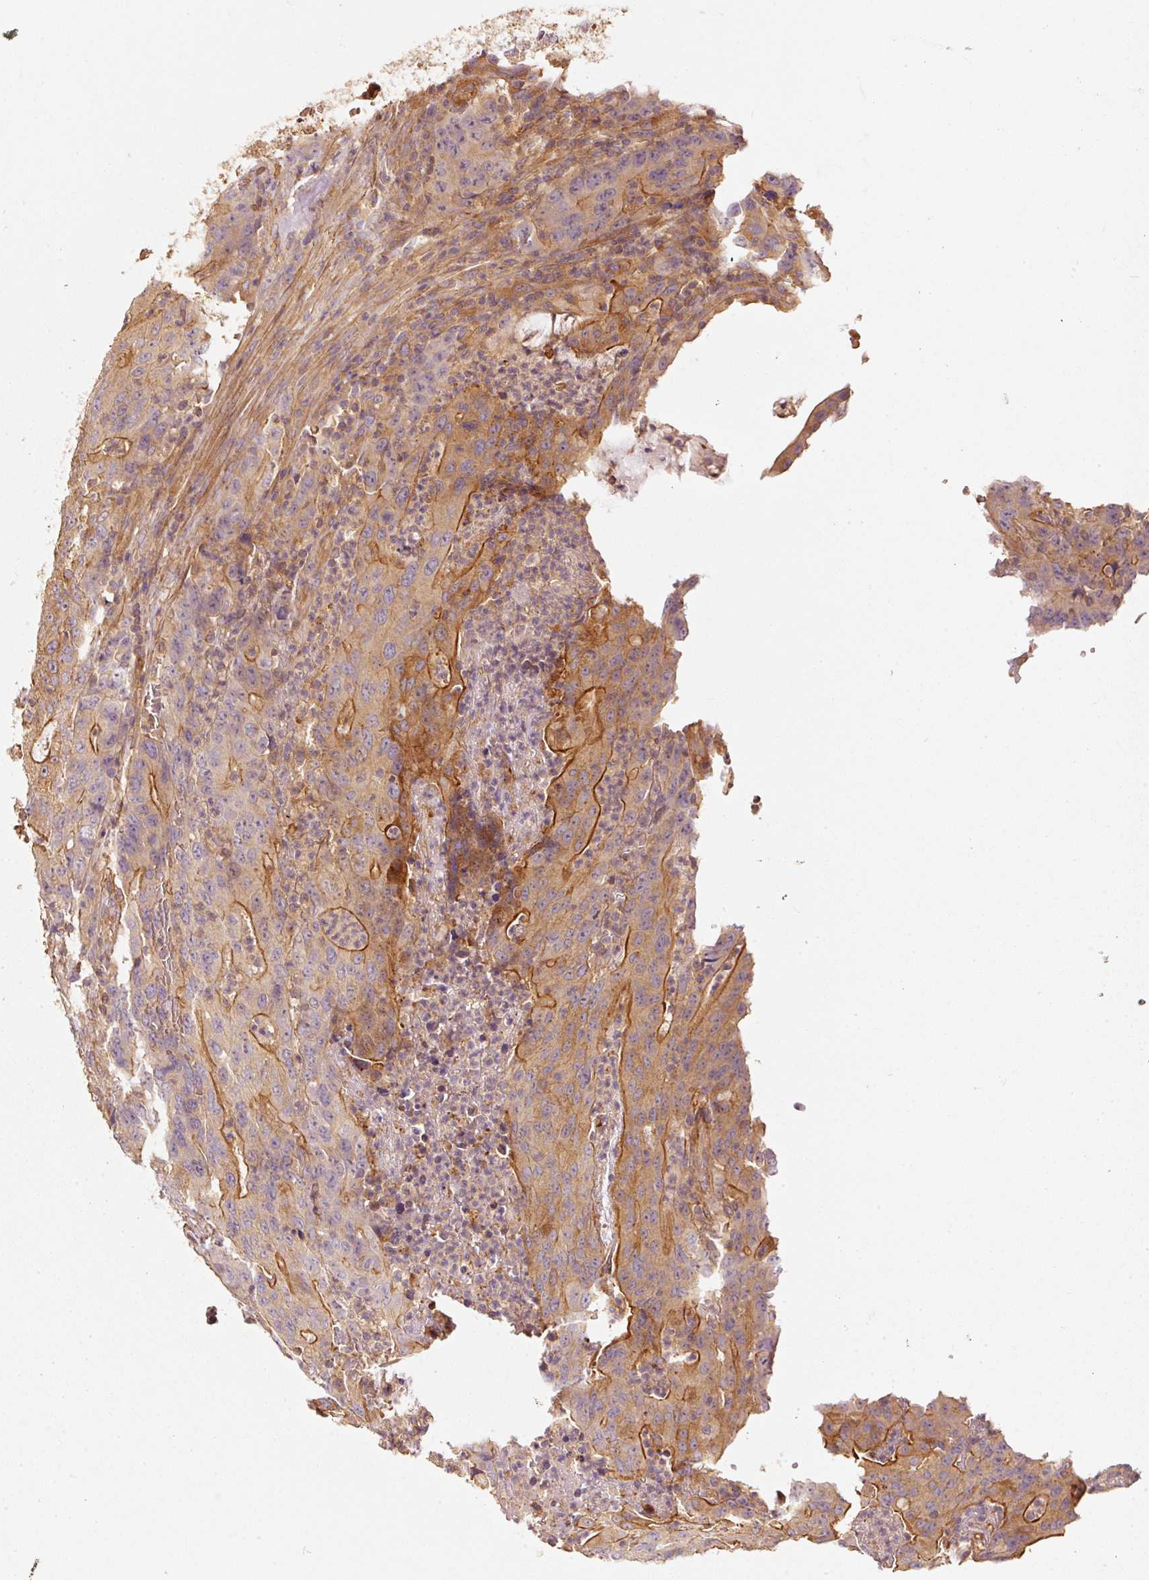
{"staining": {"intensity": "moderate", "quantity": ">75%", "location": "cytoplasmic/membranous"}, "tissue": "colorectal cancer", "cell_type": "Tumor cells", "image_type": "cancer", "snomed": [{"axis": "morphology", "description": "Adenocarcinoma, NOS"}, {"axis": "topography", "description": "Colon"}], "caption": "This is a photomicrograph of immunohistochemistry staining of colorectal cancer (adenocarcinoma), which shows moderate staining in the cytoplasmic/membranous of tumor cells.", "gene": "CEP95", "patient": {"sex": "male", "age": 83}}